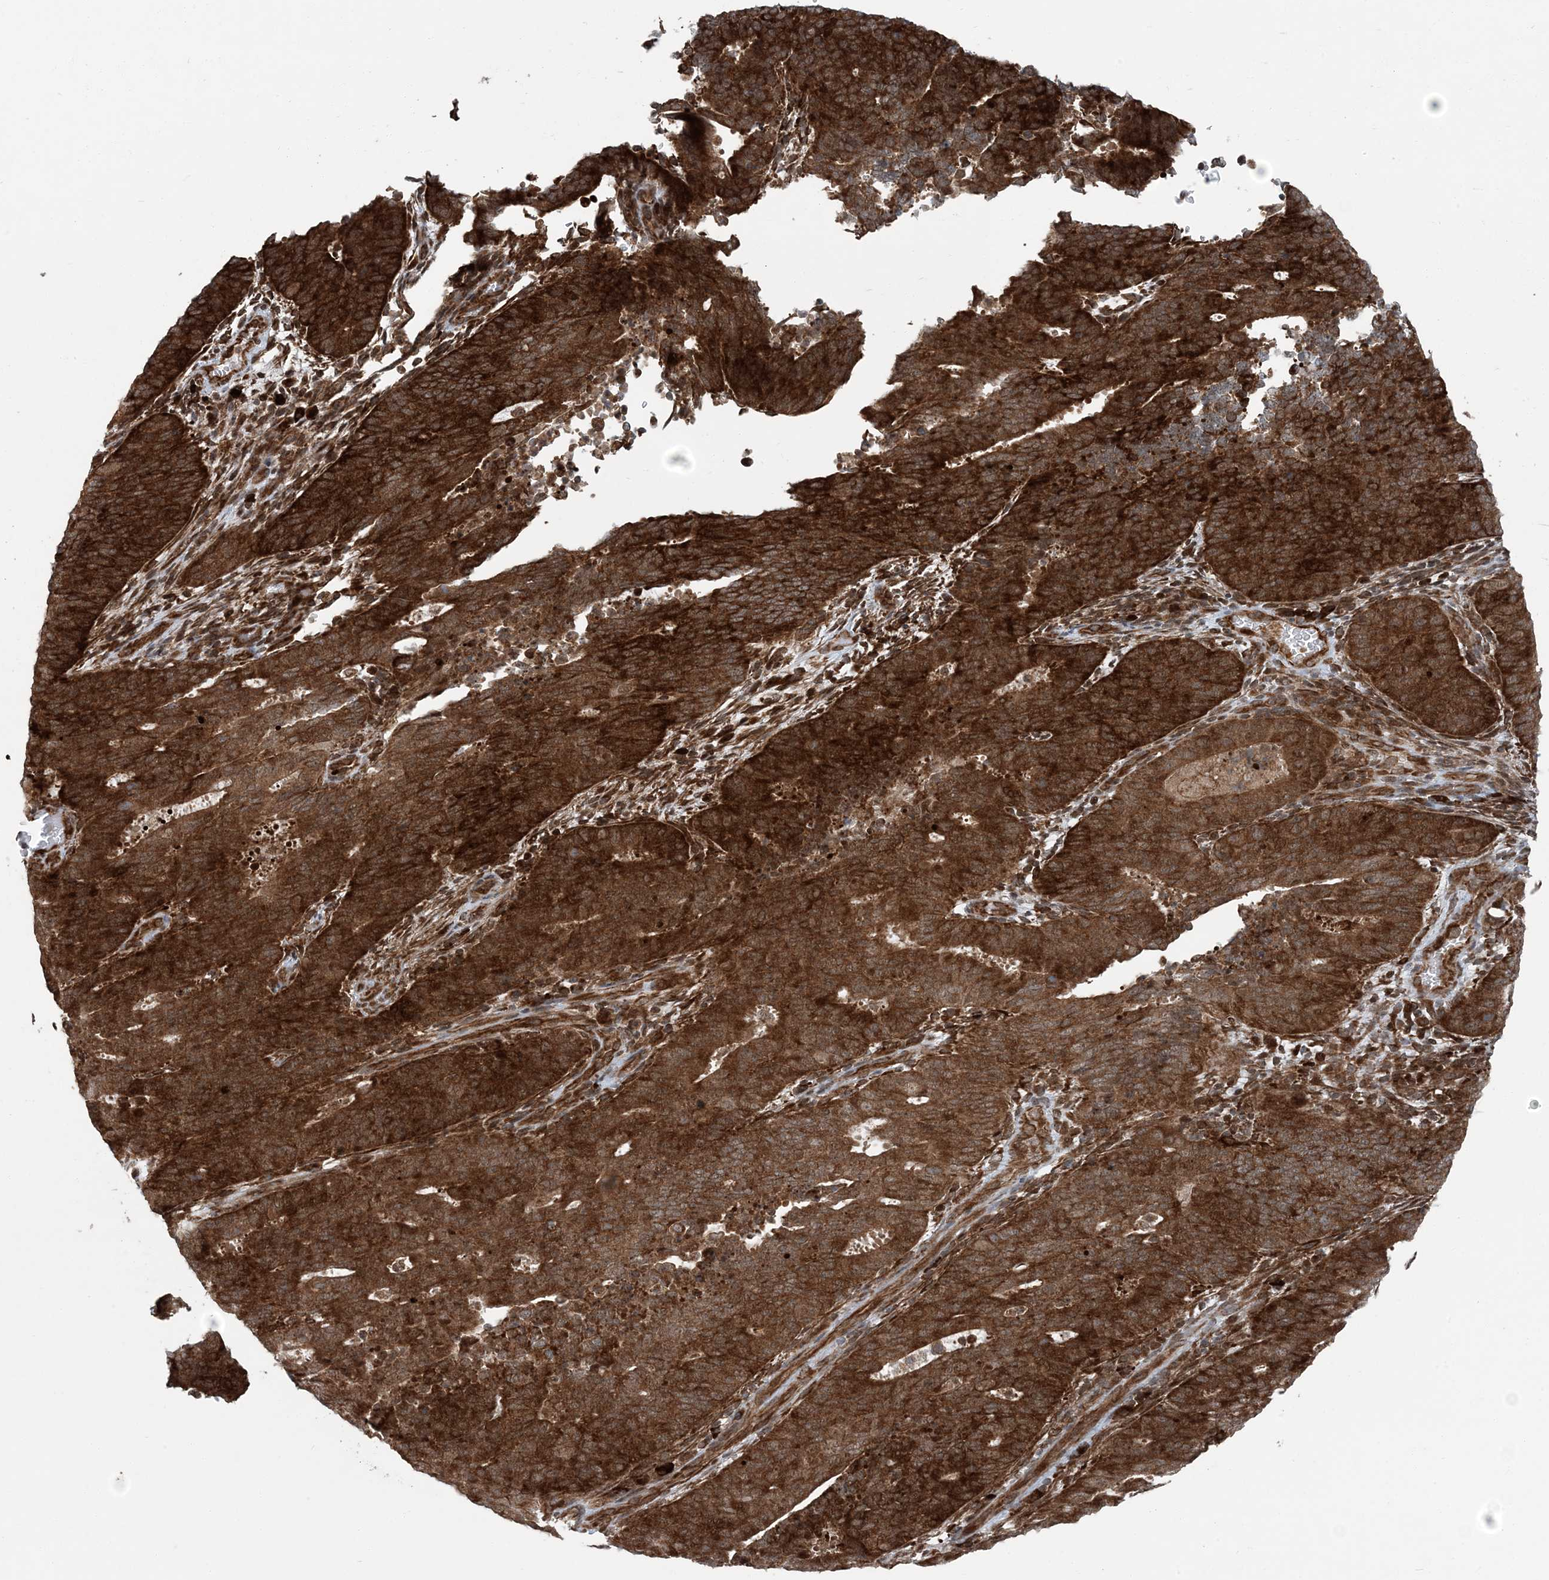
{"staining": {"intensity": "strong", "quantity": ">75%", "location": "cytoplasmic/membranous"}, "tissue": "cervical cancer", "cell_type": "Tumor cells", "image_type": "cancer", "snomed": [{"axis": "morphology", "description": "Adenocarcinoma, NOS"}, {"axis": "topography", "description": "Cervix"}], "caption": "Cervical adenocarcinoma stained with immunohistochemistry (IHC) shows strong cytoplasmic/membranous expression in about >75% of tumor cells. (Brightfield microscopy of DAB IHC at high magnification).", "gene": "EDEM2", "patient": {"sex": "female", "age": 44}}